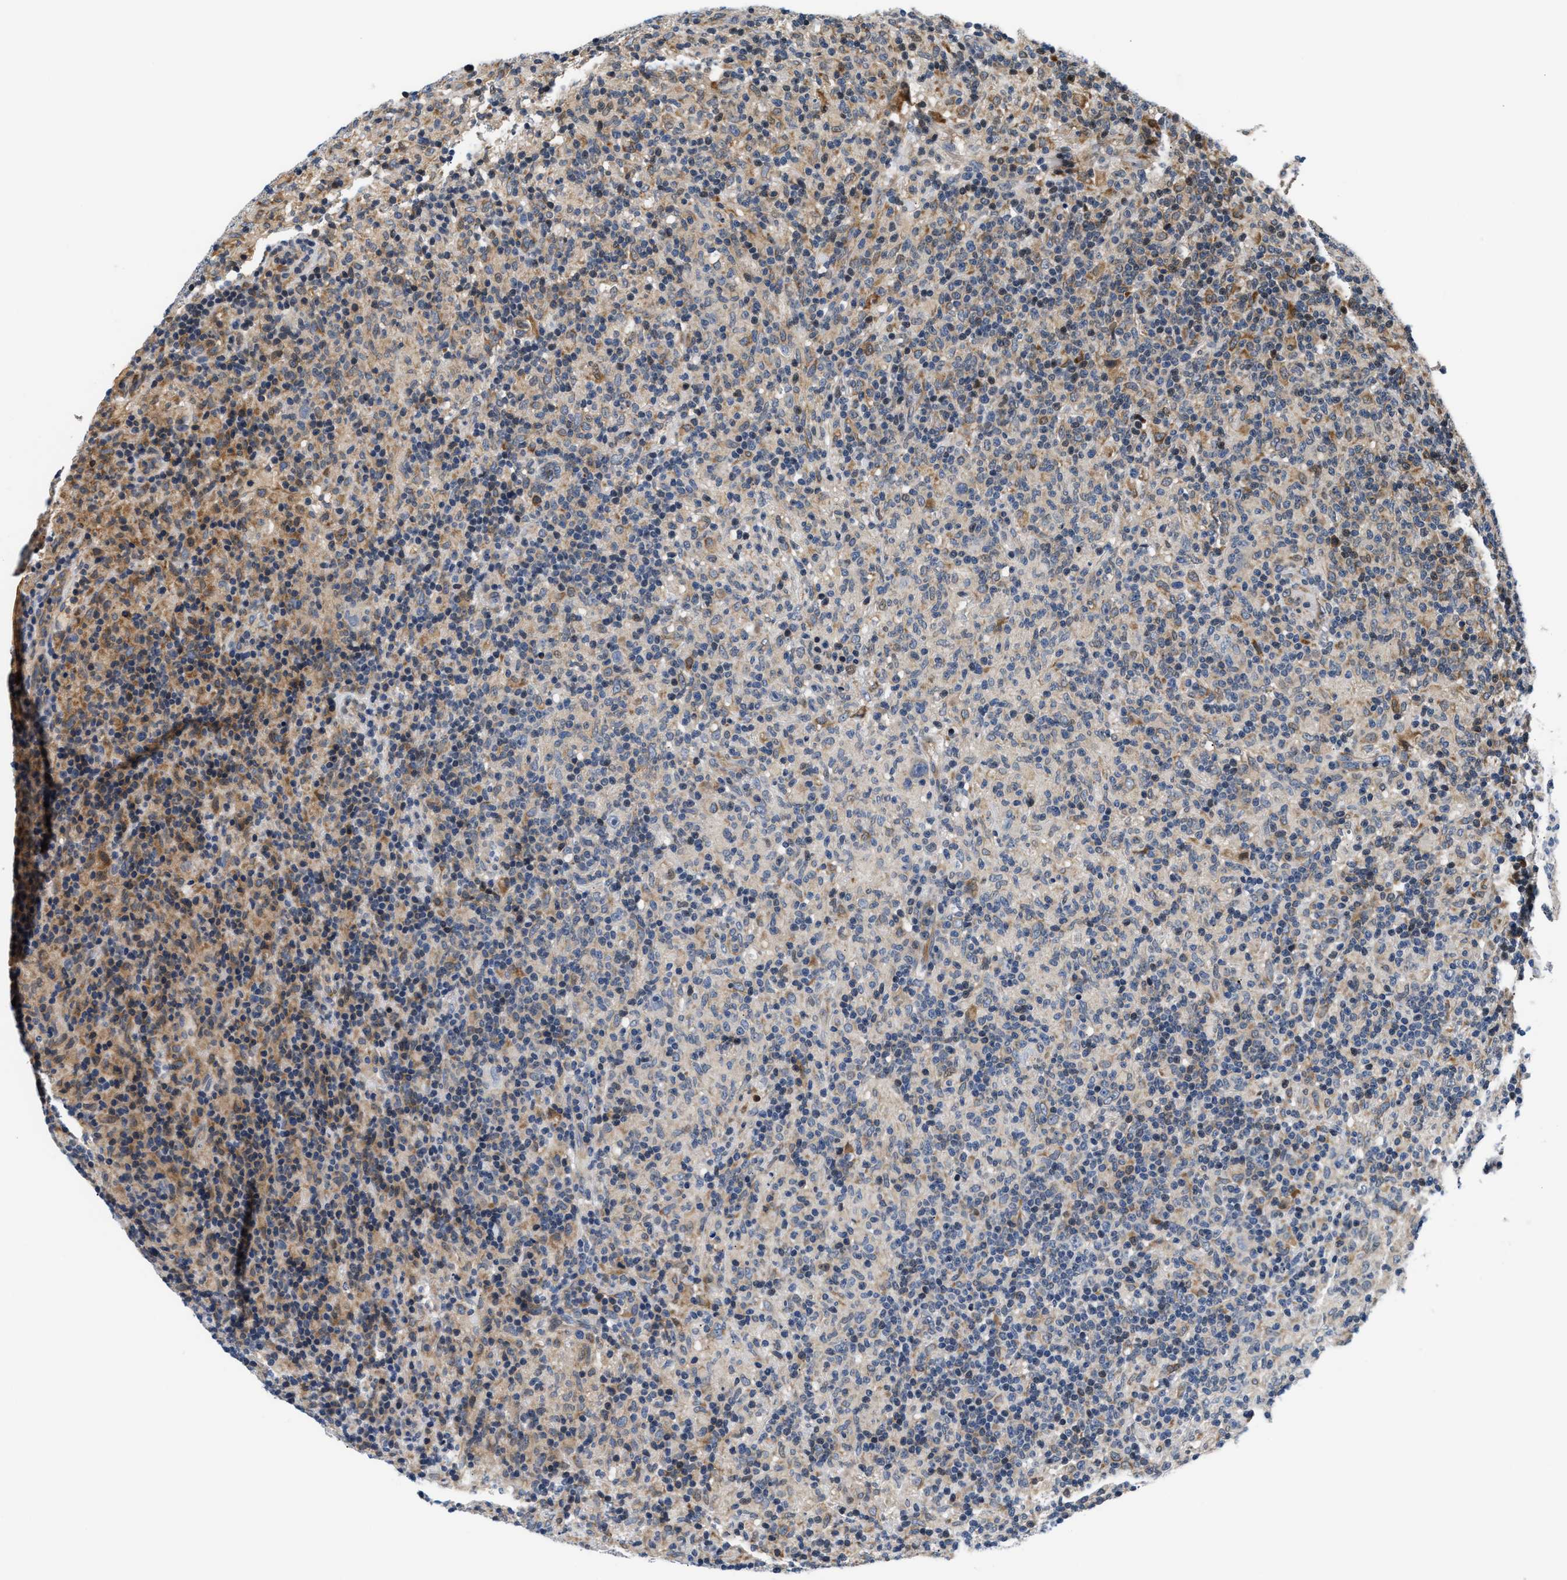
{"staining": {"intensity": "negative", "quantity": "none", "location": "none"}, "tissue": "lymphoma", "cell_type": "Tumor cells", "image_type": "cancer", "snomed": [{"axis": "morphology", "description": "Hodgkin's disease, NOS"}, {"axis": "topography", "description": "Lymph node"}], "caption": "Histopathology image shows no protein positivity in tumor cells of Hodgkin's disease tissue.", "gene": "TNIP2", "patient": {"sex": "male", "age": 70}}